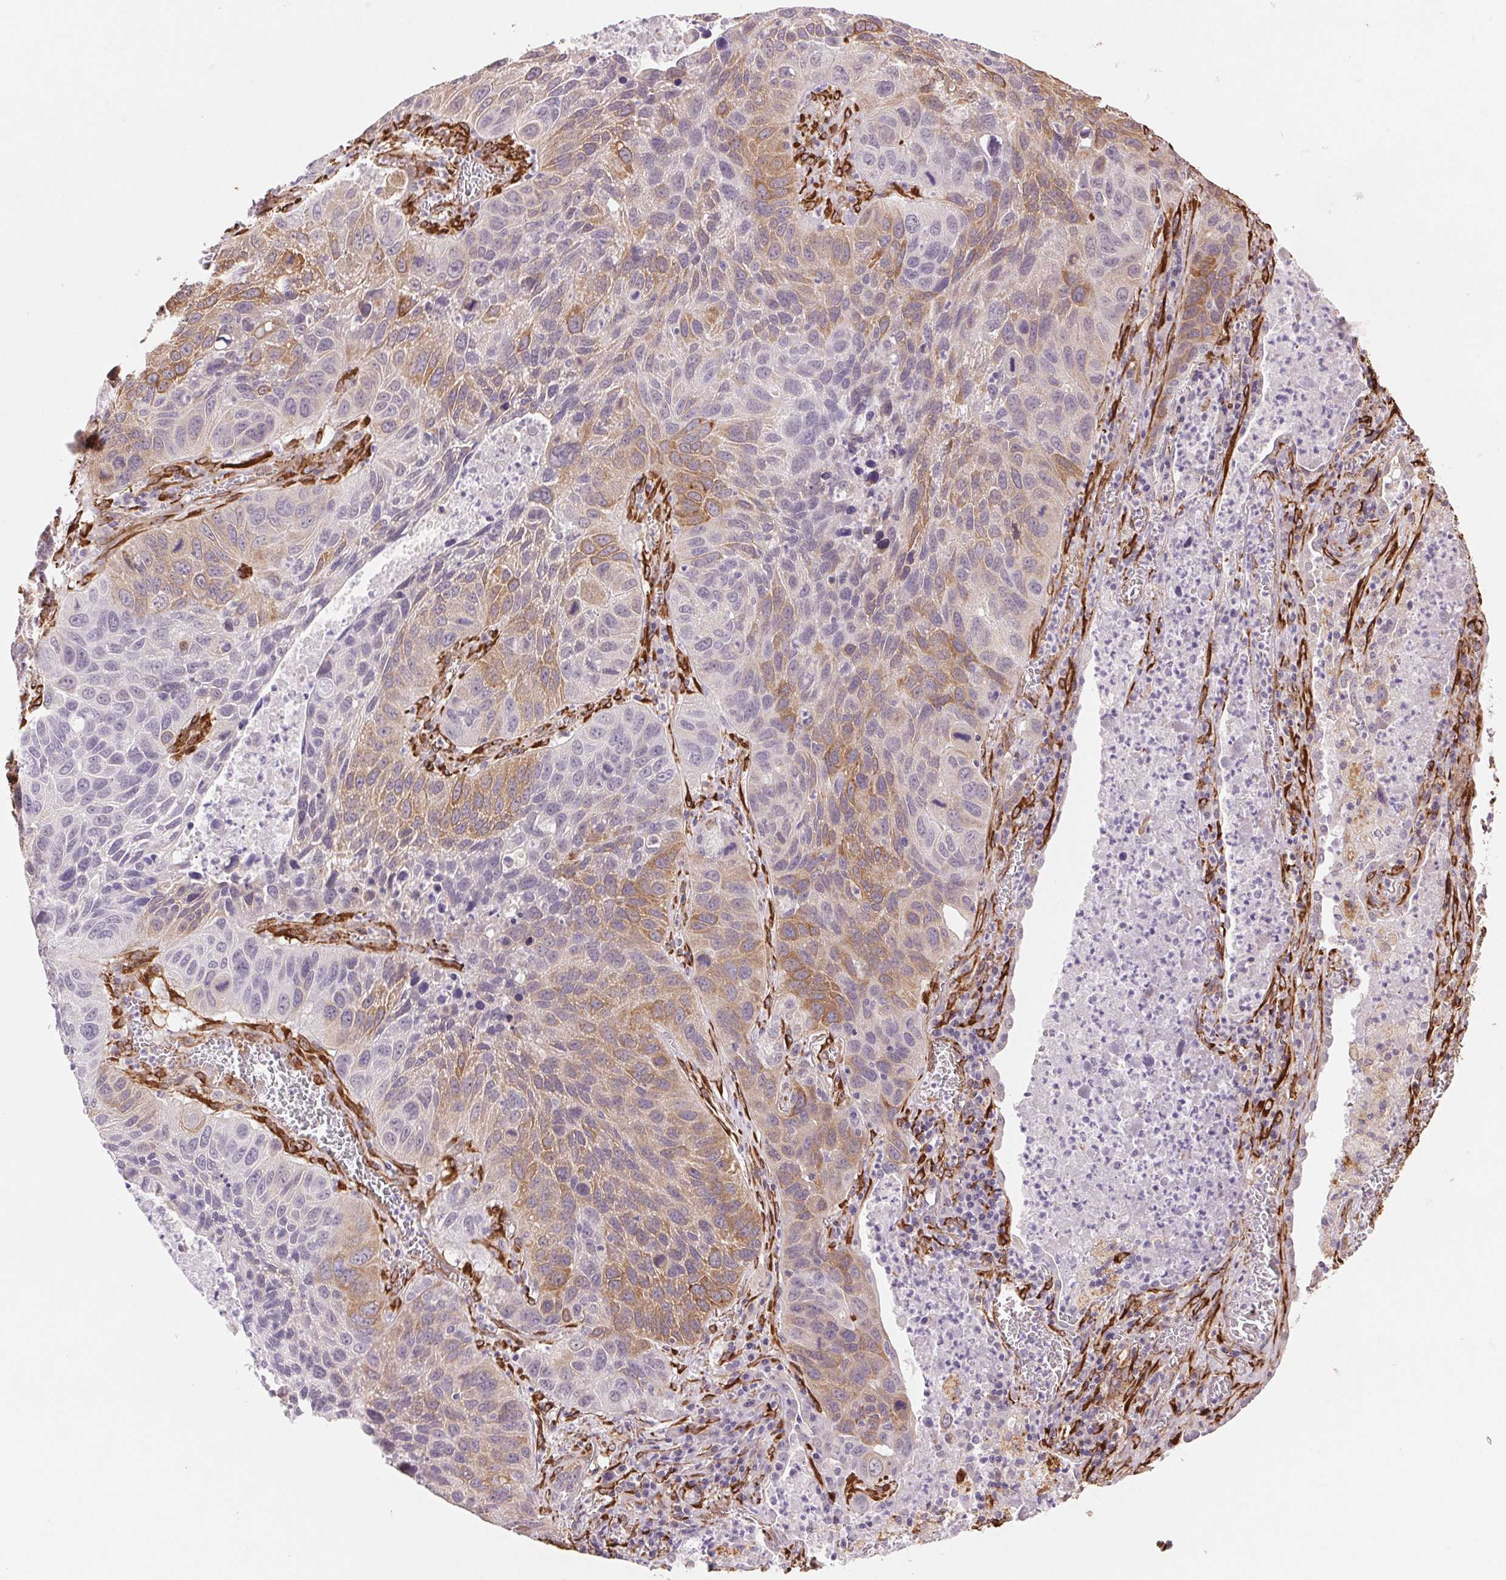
{"staining": {"intensity": "weak", "quantity": "25%-75%", "location": "cytoplasmic/membranous"}, "tissue": "lung cancer", "cell_type": "Tumor cells", "image_type": "cancer", "snomed": [{"axis": "morphology", "description": "Squamous cell carcinoma, NOS"}, {"axis": "topography", "description": "Lung"}], "caption": "Weak cytoplasmic/membranous expression is identified in about 25%-75% of tumor cells in lung squamous cell carcinoma.", "gene": "FKBP10", "patient": {"sex": "female", "age": 61}}